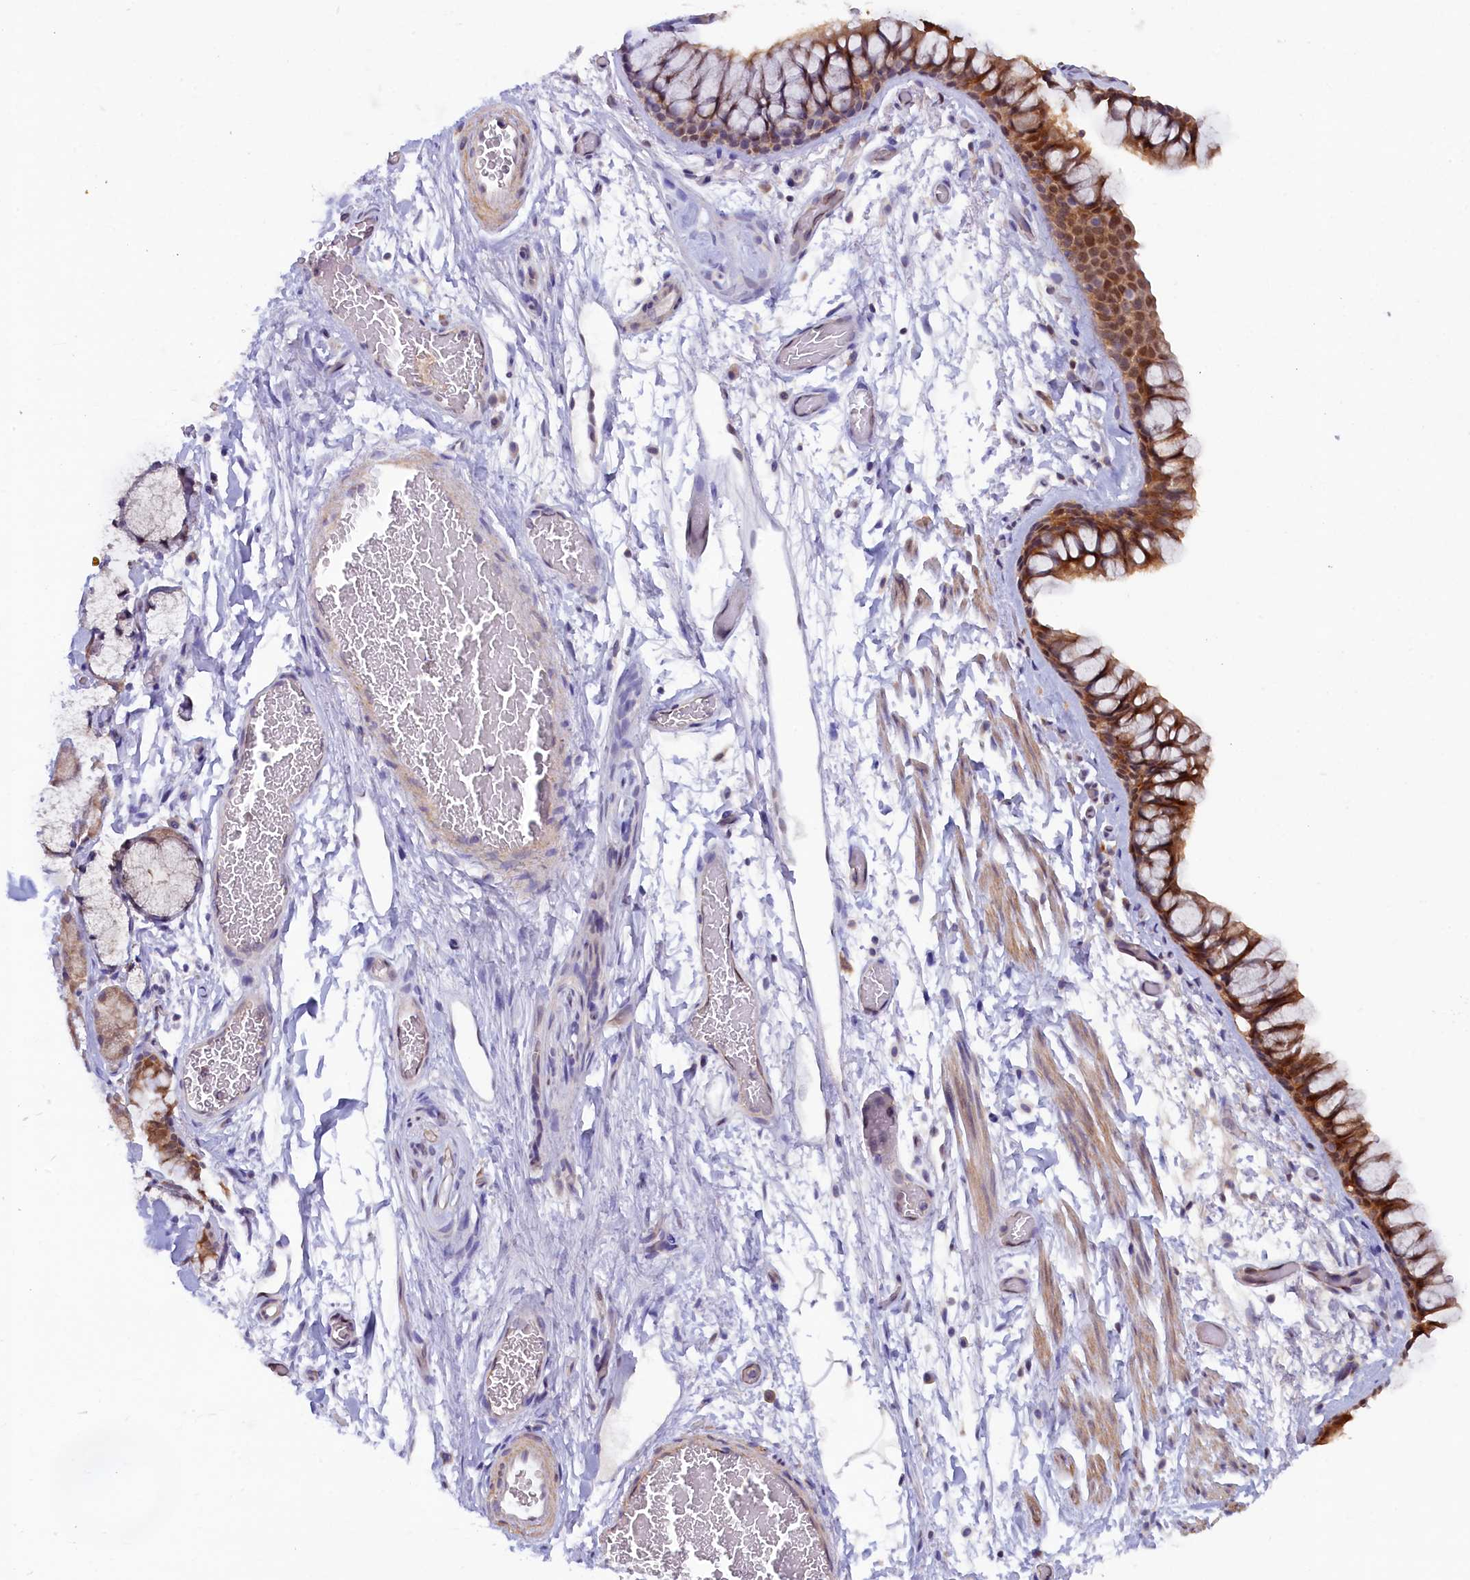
{"staining": {"intensity": "strong", "quantity": ">75%", "location": "cytoplasmic/membranous,nuclear"}, "tissue": "bronchus", "cell_type": "Respiratory epithelial cells", "image_type": "normal", "snomed": [{"axis": "morphology", "description": "Normal tissue, NOS"}, {"axis": "topography", "description": "Bronchus"}], "caption": "Immunohistochemical staining of benign human bronchus exhibits >75% levels of strong cytoplasmic/membranous,nuclear protein positivity in about >75% of respiratory epithelial cells.", "gene": "JPT2", "patient": {"sex": "male", "age": 65}}